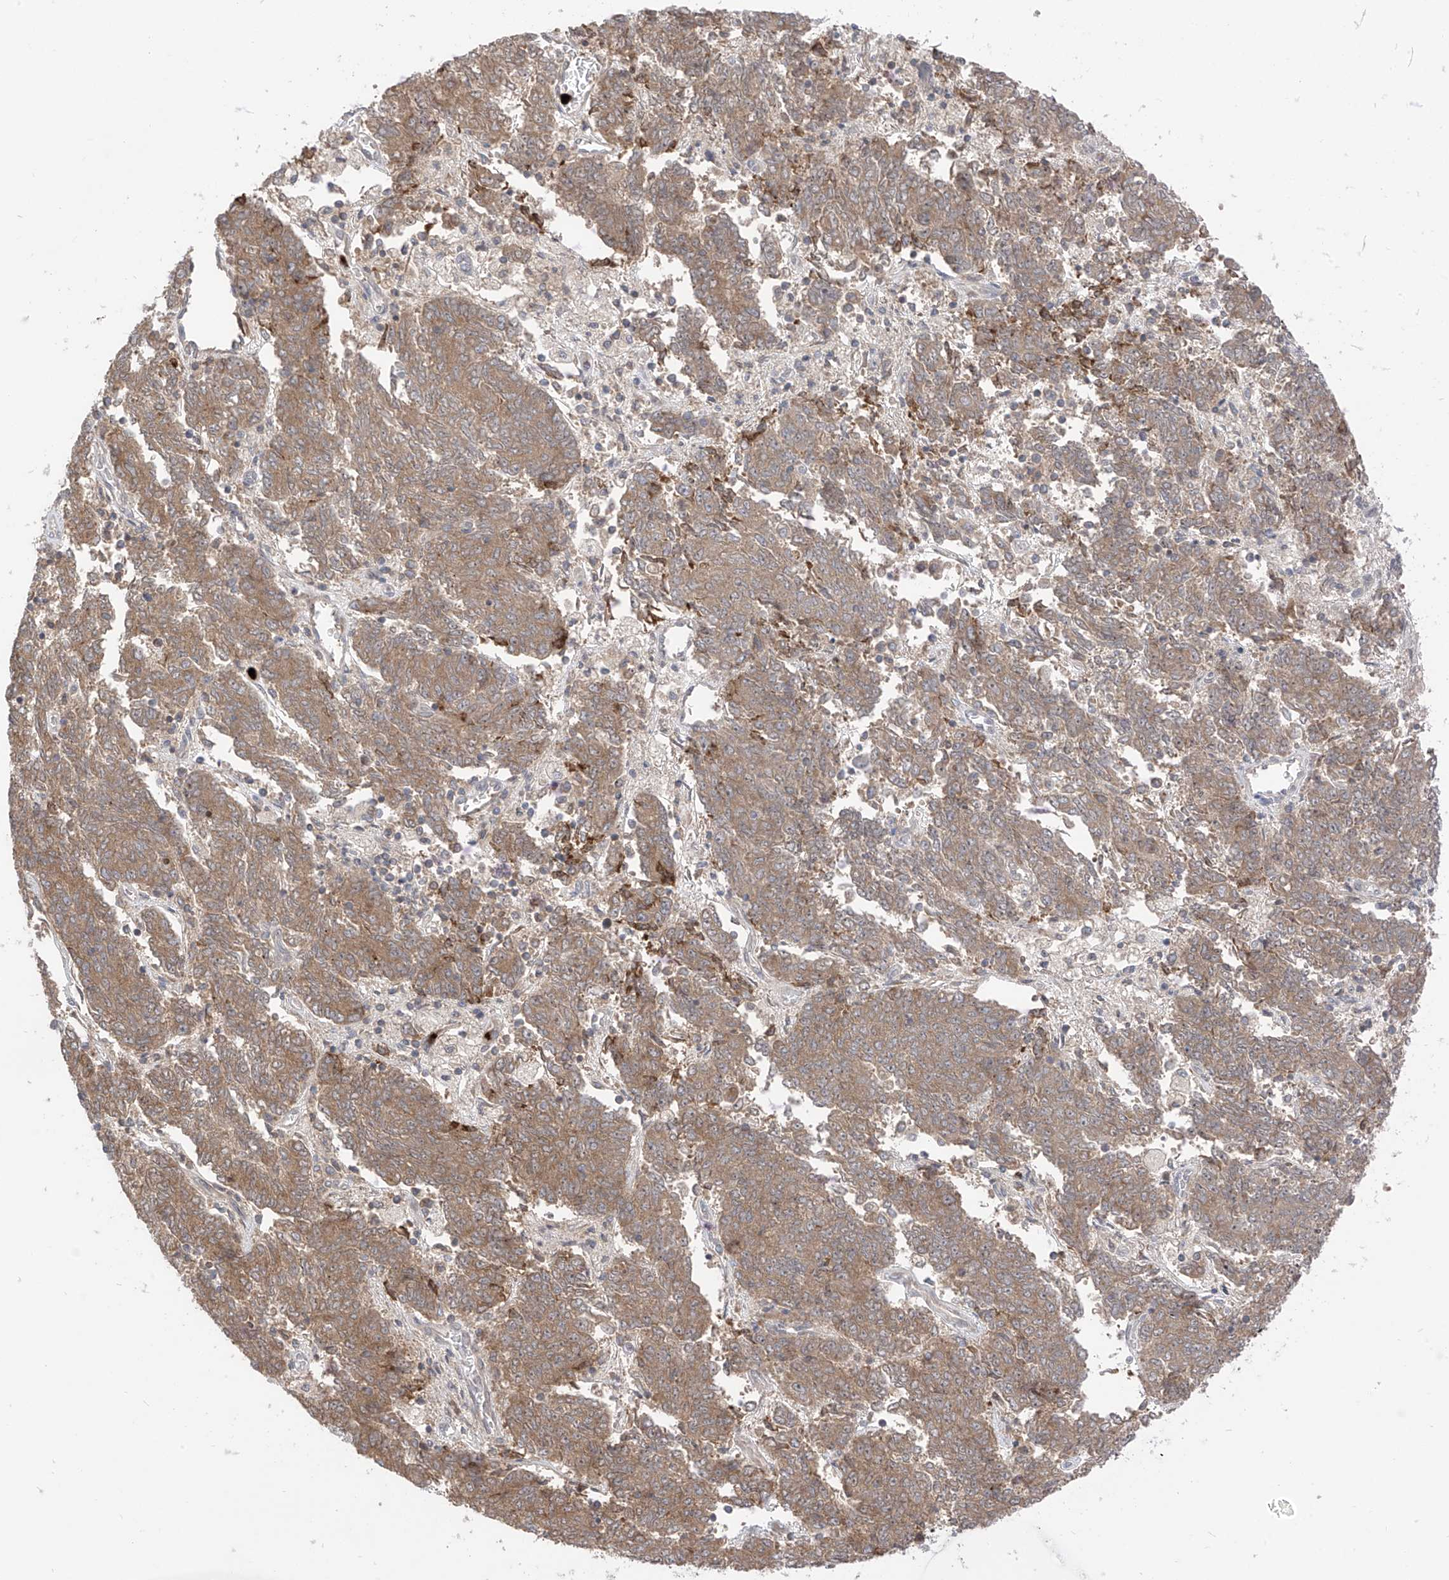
{"staining": {"intensity": "moderate", "quantity": ">75%", "location": "cytoplasmic/membranous"}, "tissue": "endometrial cancer", "cell_type": "Tumor cells", "image_type": "cancer", "snomed": [{"axis": "morphology", "description": "Adenocarcinoma, NOS"}, {"axis": "topography", "description": "Endometrium"}], "caption": "Protein expression analysis of human endometrial adenocarcinoma reveals moderate cytoplasmic/membranous positivity in about >75% of tumor cells.", "gene": "CNKSR1", "patient": {"sex": "female", "age": 80}}